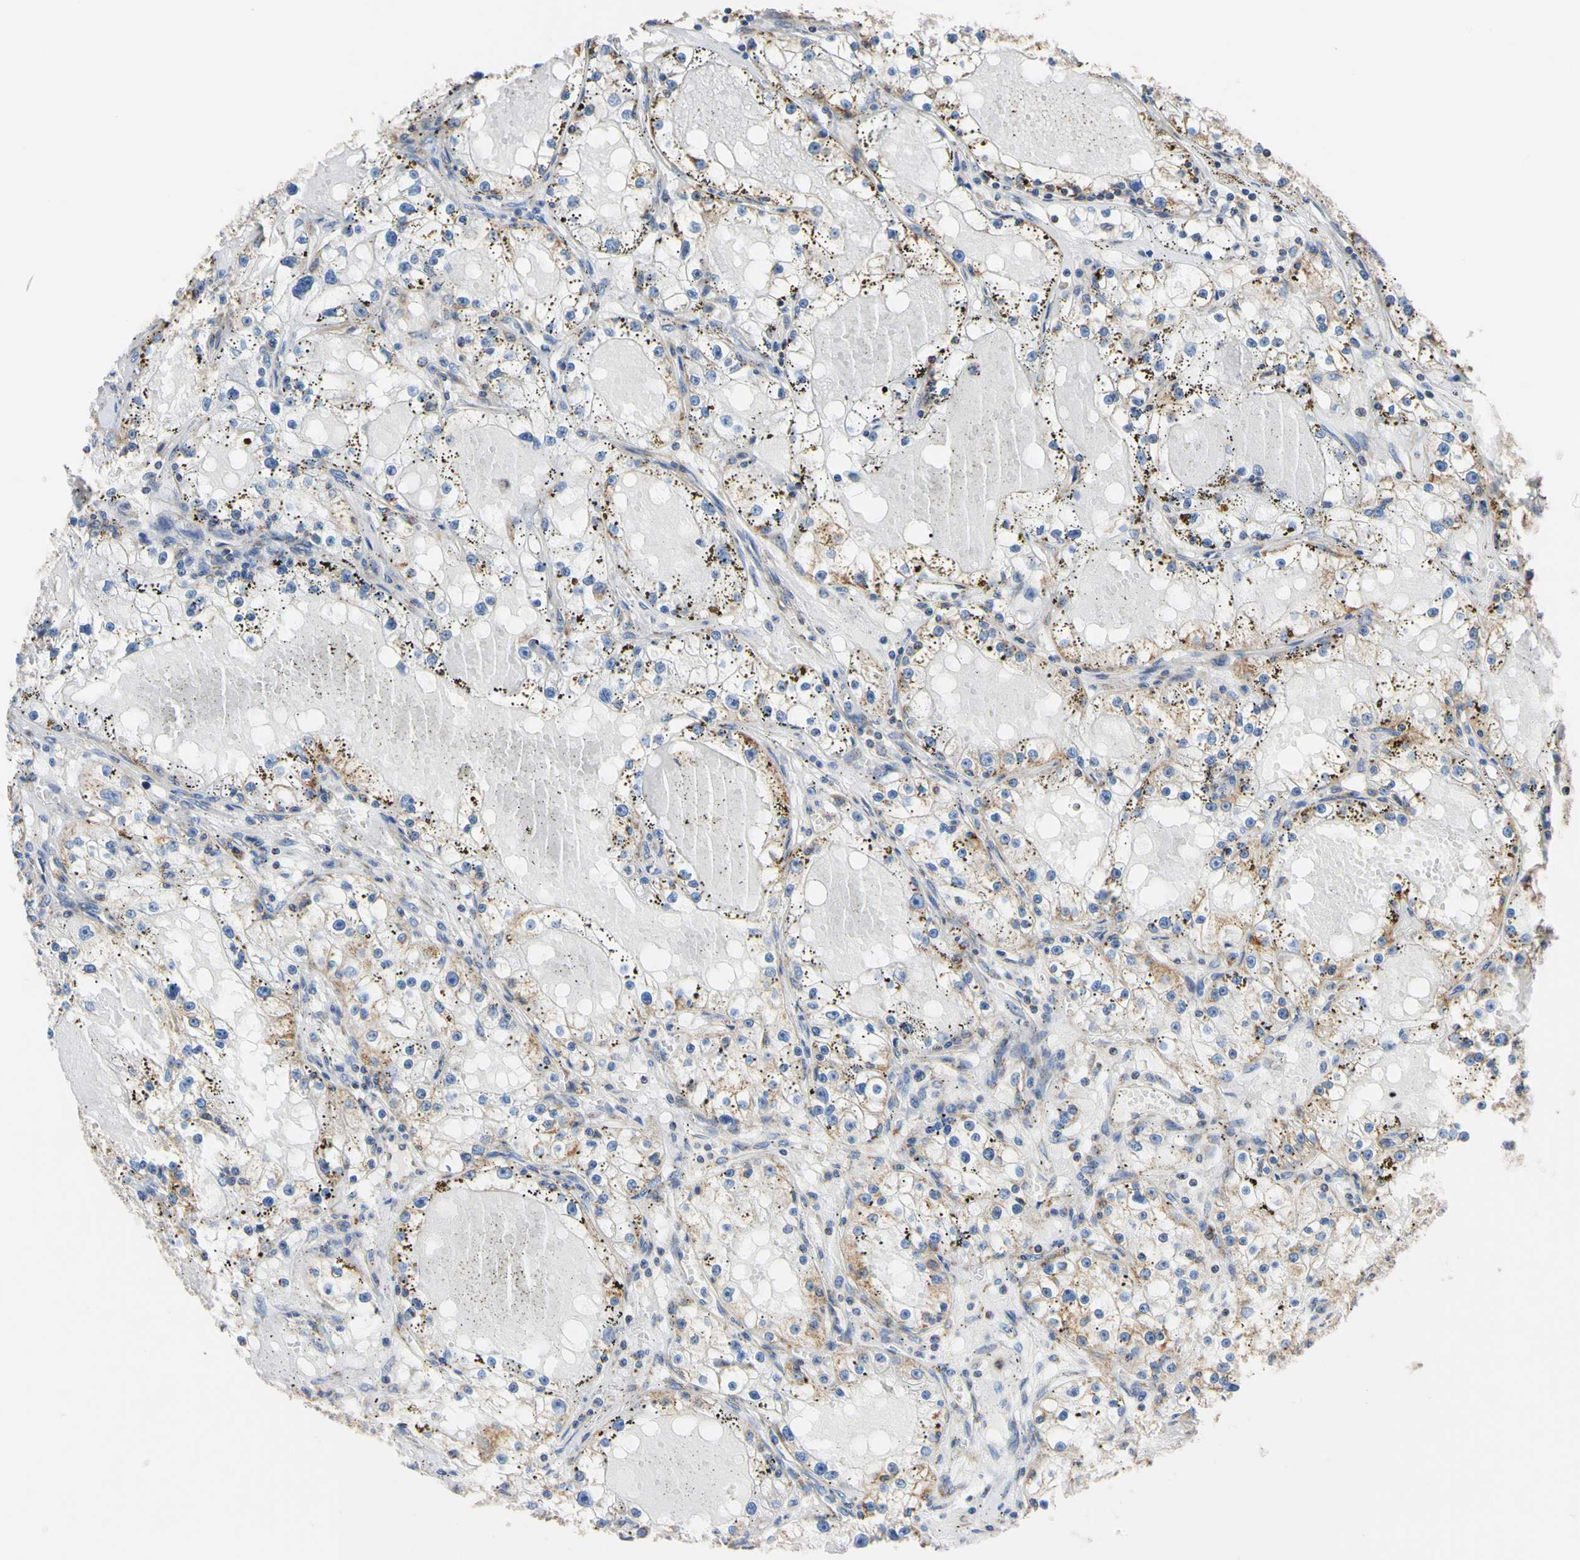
{"staining": {"intensity": "moderate", "quantity": "<25%", "location": "cytoplasmic/membranous"}, "tissue": "renal cancer", "cell_type": "Tumor cells", "image_type": "cancer", "snomed": [{"axis": "morphology", "description": "Adenocarcinoma, NOS"}, {"axis": "topography", "description": "Kidney"}], "caption": "Immunohistochemistry (IHC) of human adenocarcinoma (renal) shows low levels of moderate cytoplasmic/membranous staining in about <25% of tumor cells.", "gene": "CLPP", "patient": {"sex": "male", "age": 56}}